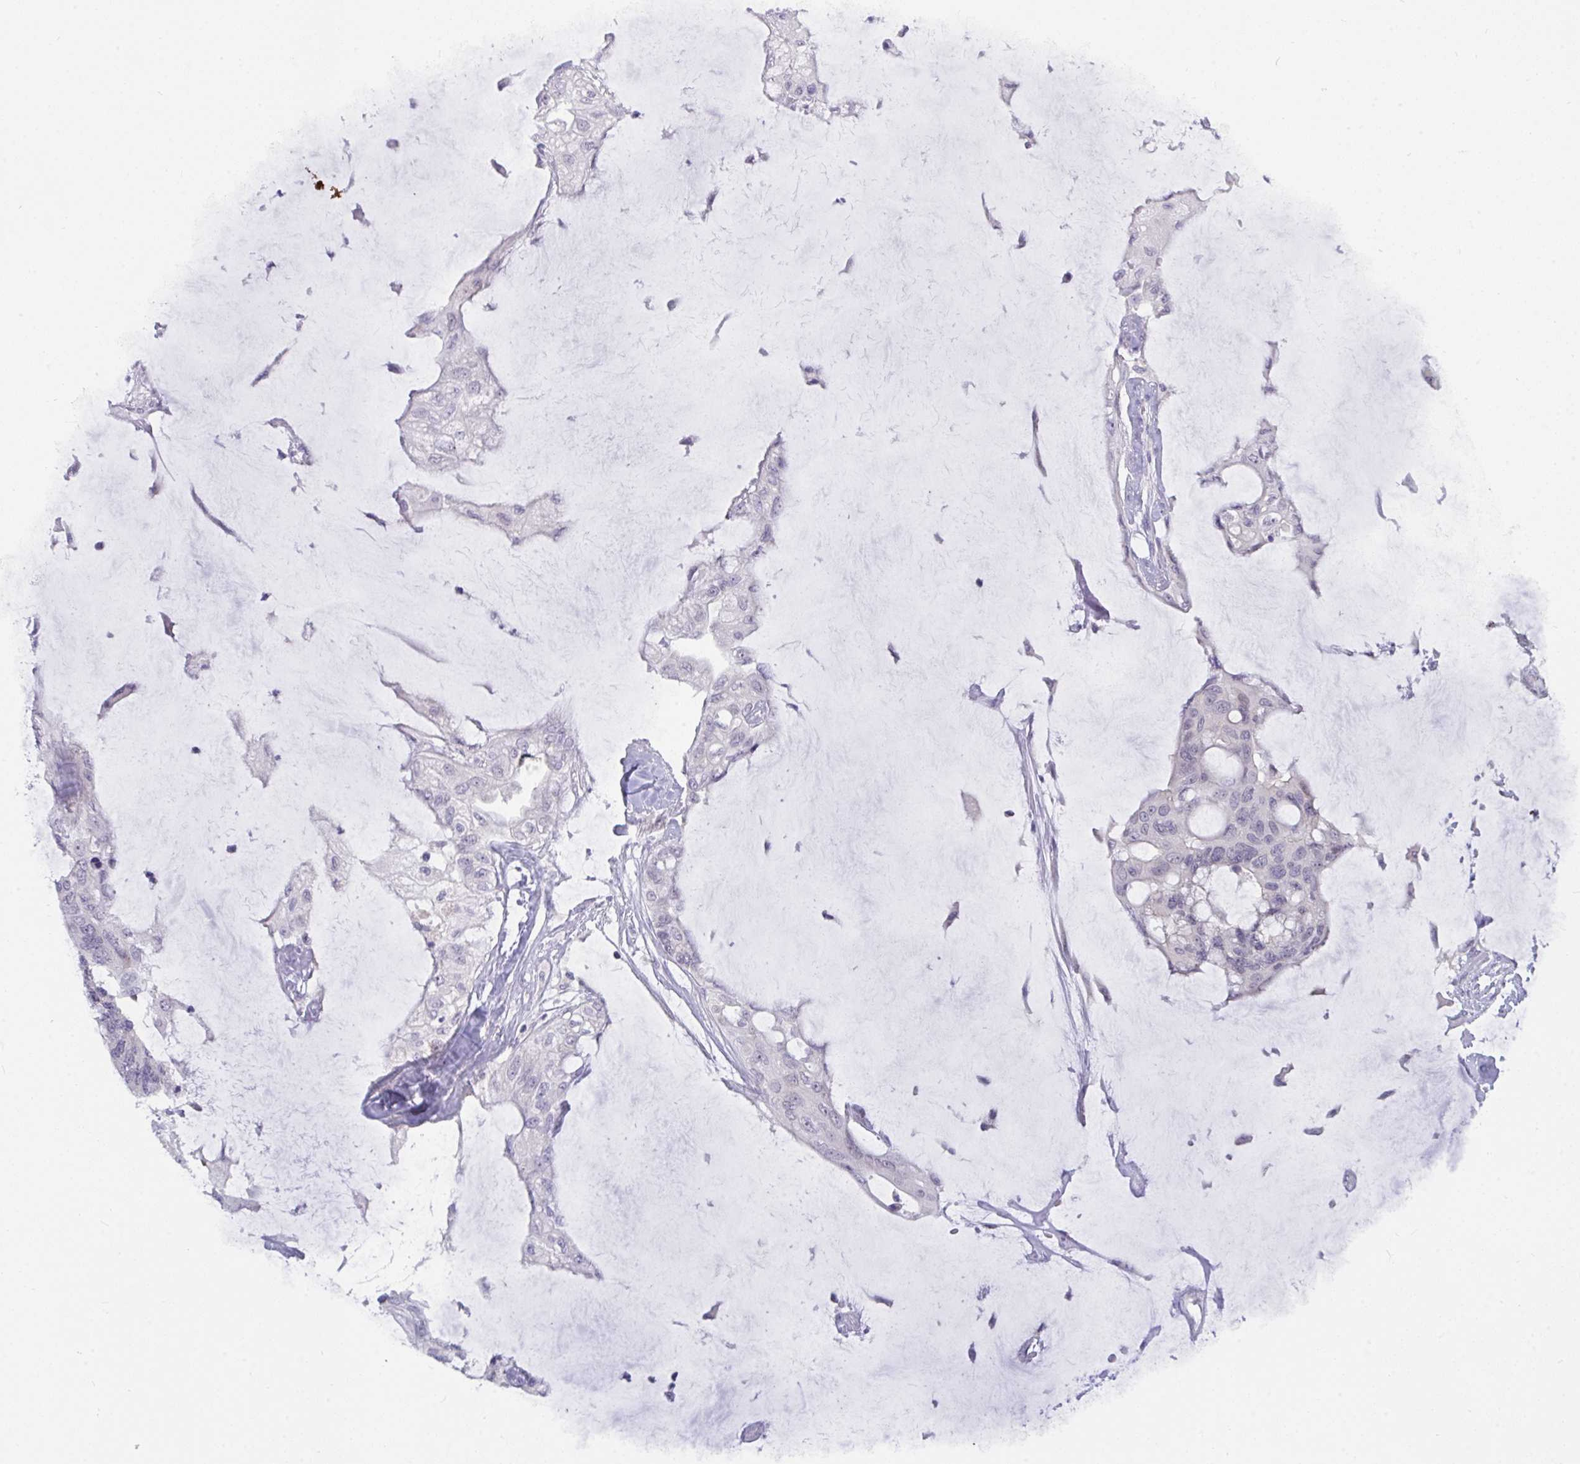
{"staining": {"intensity": "negative", "quantity": "none", "location": "none"}, "tissue": "colorectal cancer", "cell_type": "Tumor cells", "image_type": "cancer", "snomed": [{"axis": "morphology", "description": "Adenocarcinoma, NOS"}, {"axis": "topography", "description": "Rectum"}], "caption": "High magnification brightfield microscopy of colorectal cancer stained with DAB (3,3'-diaminobenzidine) (brown) and counterstained with hematoxylin (blue): tumor cells show no significant staining. Brightfield microscopy of immunohistochemistry stained with DAB (3,3'-diaminobenzidine) (brown) and hematoxylin (blue), captured at high magnification.", "gene": "BMAL2", "patient": {"sex": "female", "age": 59}}